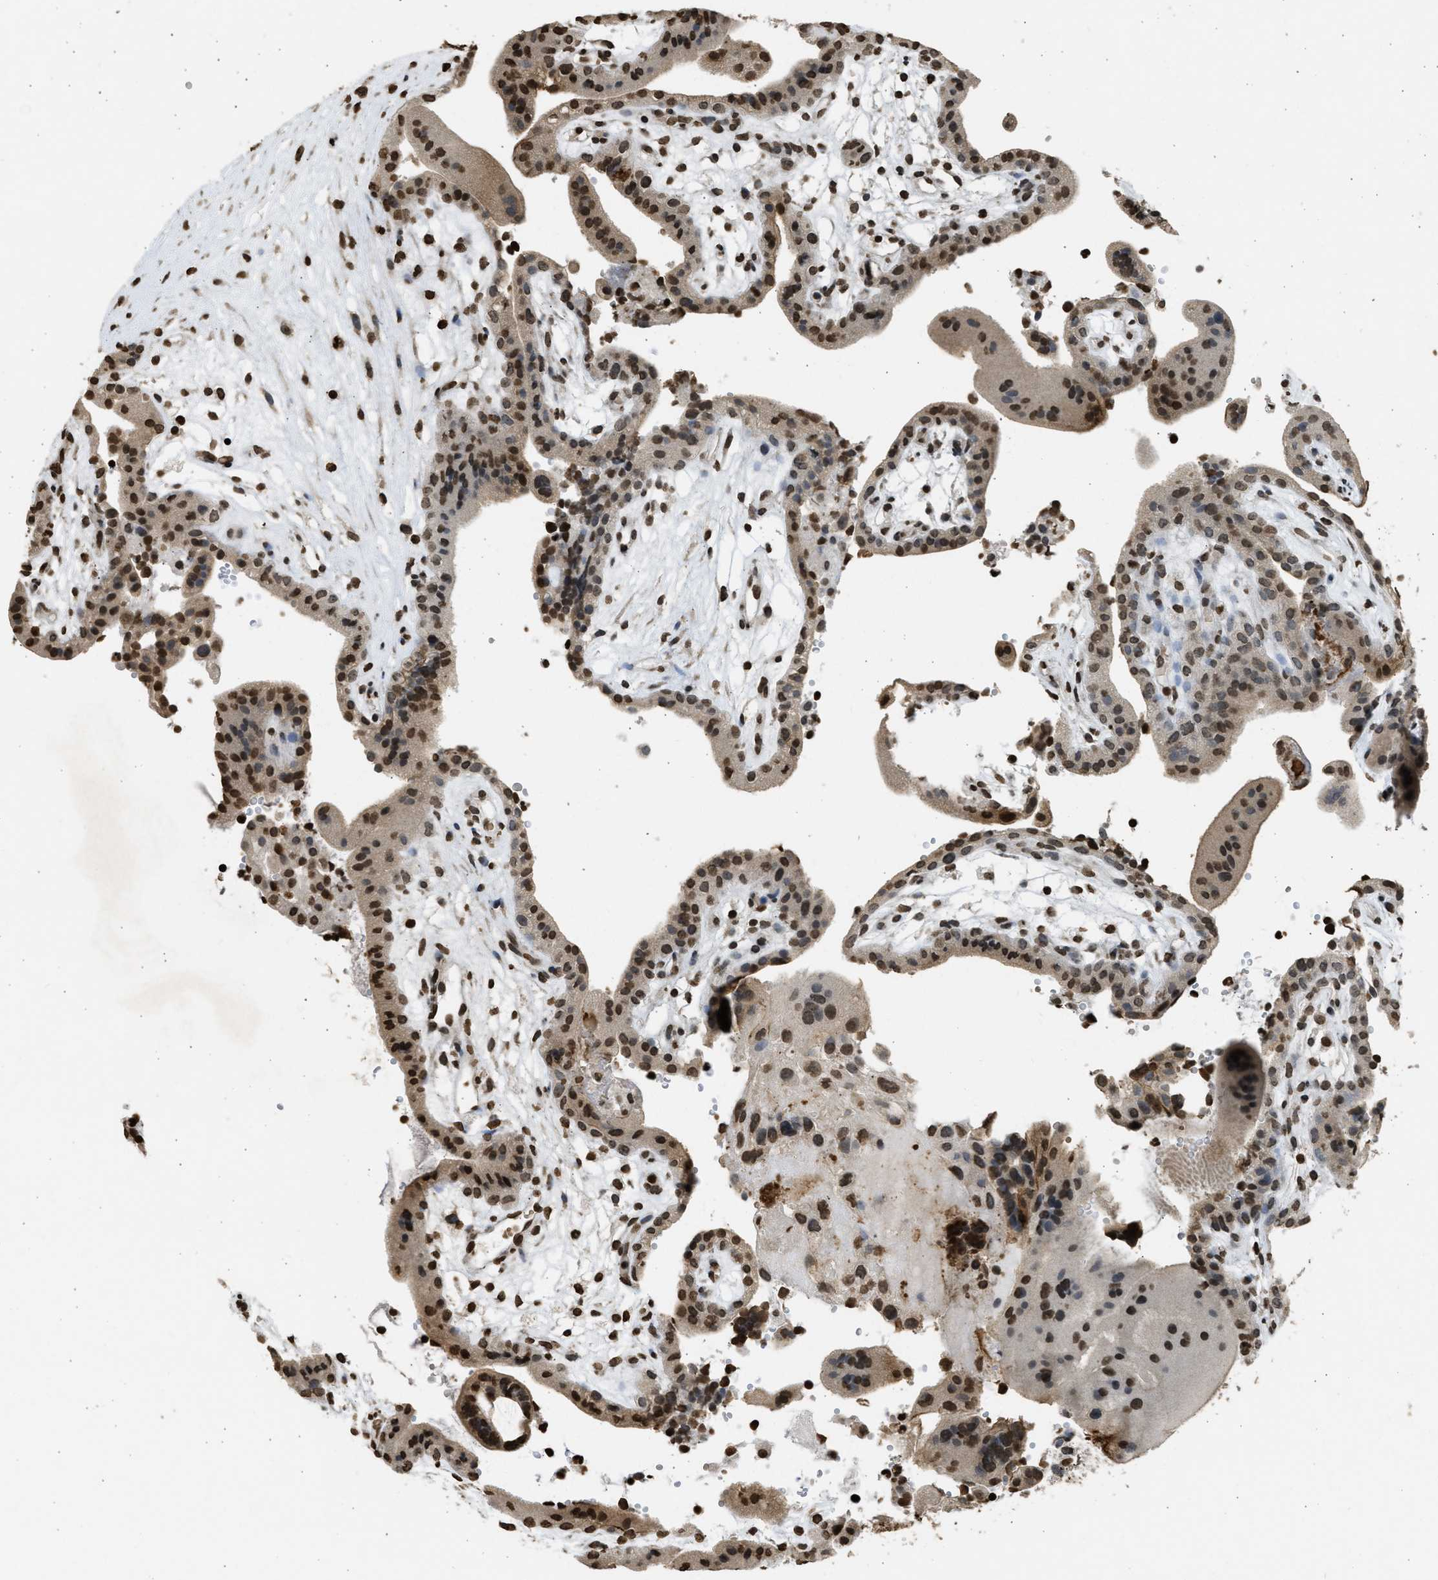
{"staining": {"intensity": "moderate", "quantity": ">75%", "location": "nuclear"}, "tissue": "placenta", "cell_type": "Decidual cells", "image_type": "normal", "snomed": [{"axis": "morphology", "description": "Normal tissue, NOS"}, {"axis": "topography", "description": "Placenta"}], "caption": "Moderate nuclear protein expression is seen in about >75% of decidual cells in placenta.", "gene": "RRAGC", "patient": {"sex": "female", "age": 18}}